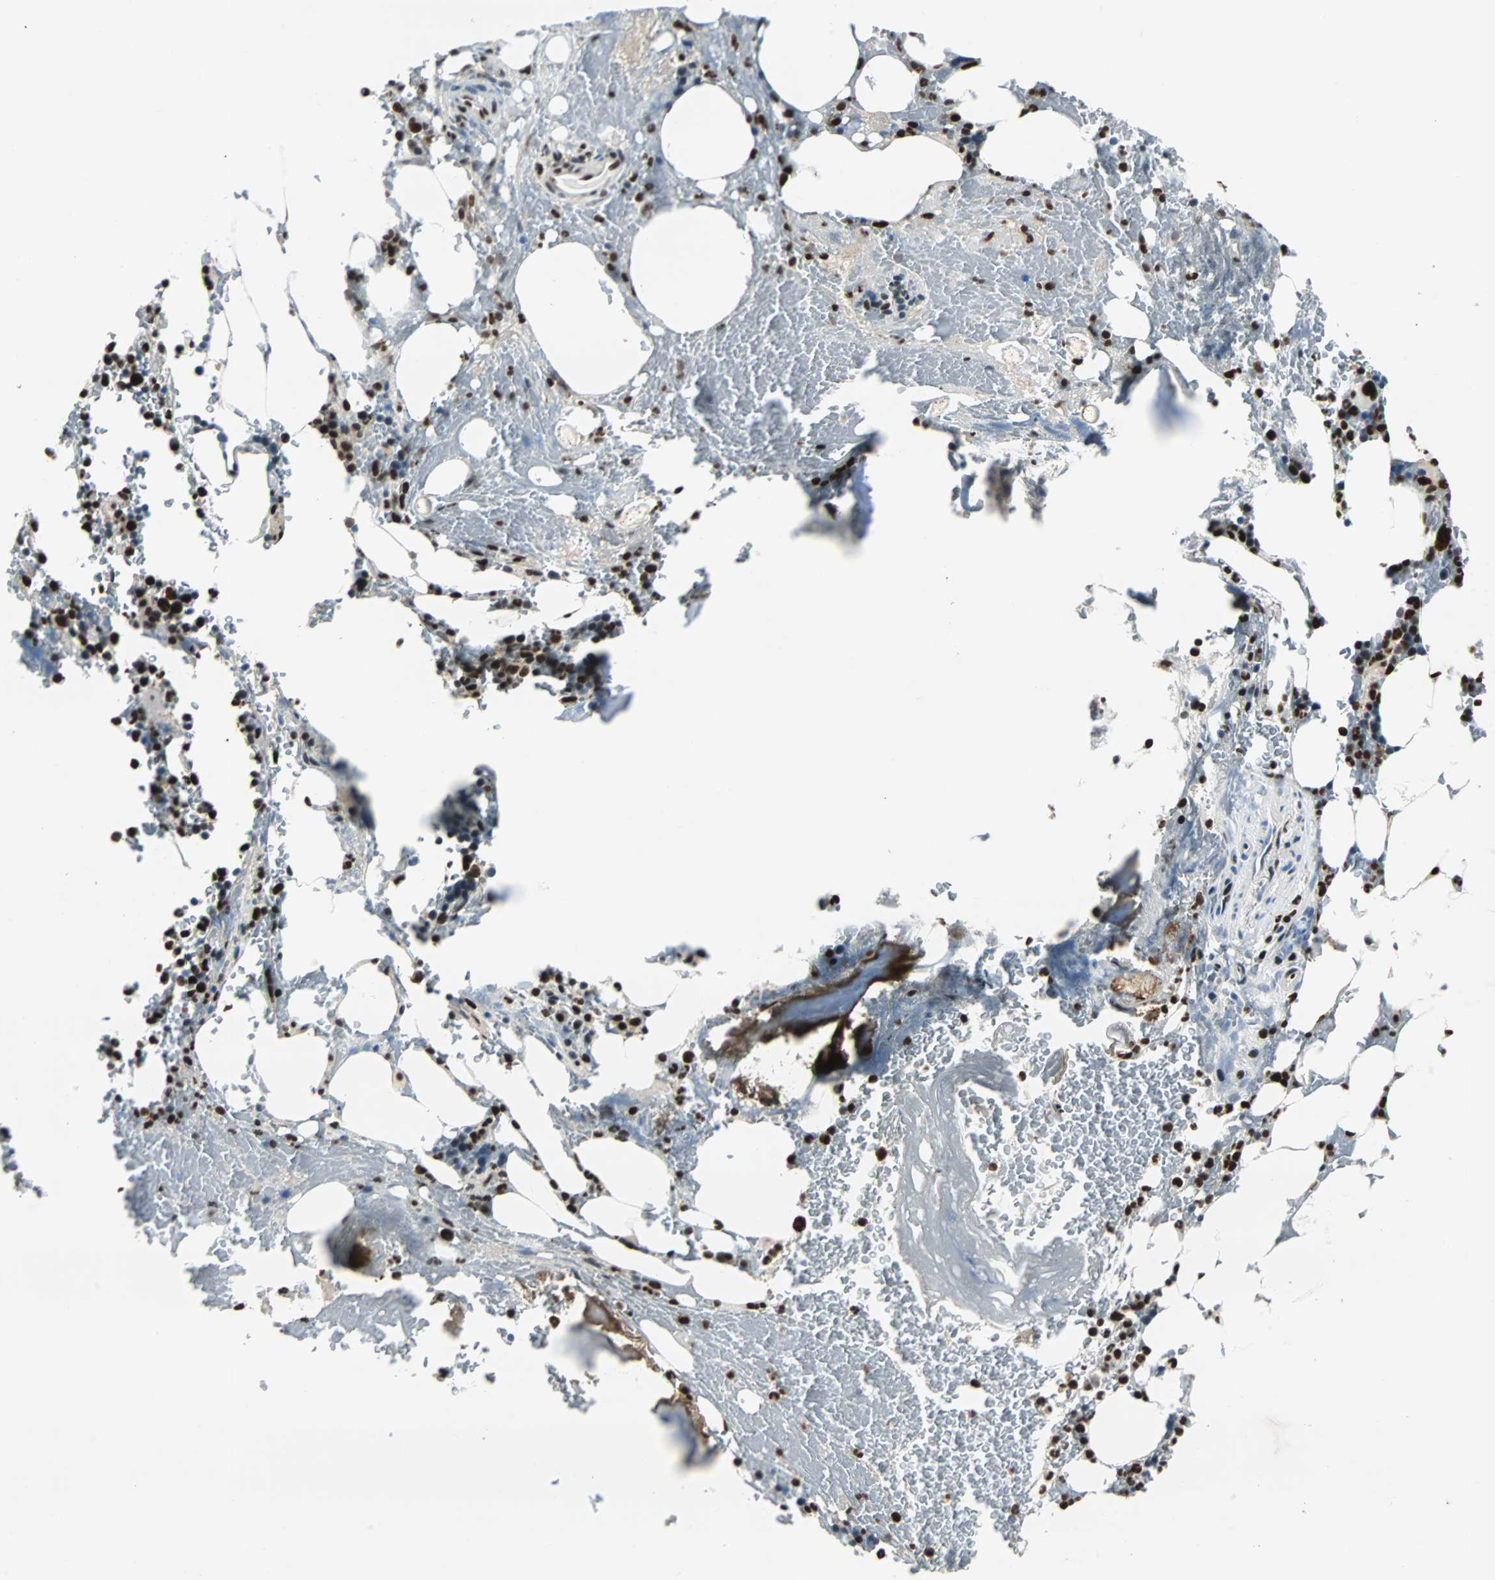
{"staining": {"intensity": "strong", "quantity": ">75%", "location": "nuclear"}, "tissue": "bone marrow", "cell_type": "Hematopoietic cells", "image_type": "normal", "snomed": [{"axis": "morphology", "description": "Normal tissue, NOS"}, {"axis": "topography", "description": "Bone marrow"}], "caption": "Immunohistochemical staining of unremarkable bone marrow shows strong nuclear protein positivity in approximately >75% of hematopoietic cells.", "gene": "XRCC4", "patient": {"sex": "female", "age": 73}}